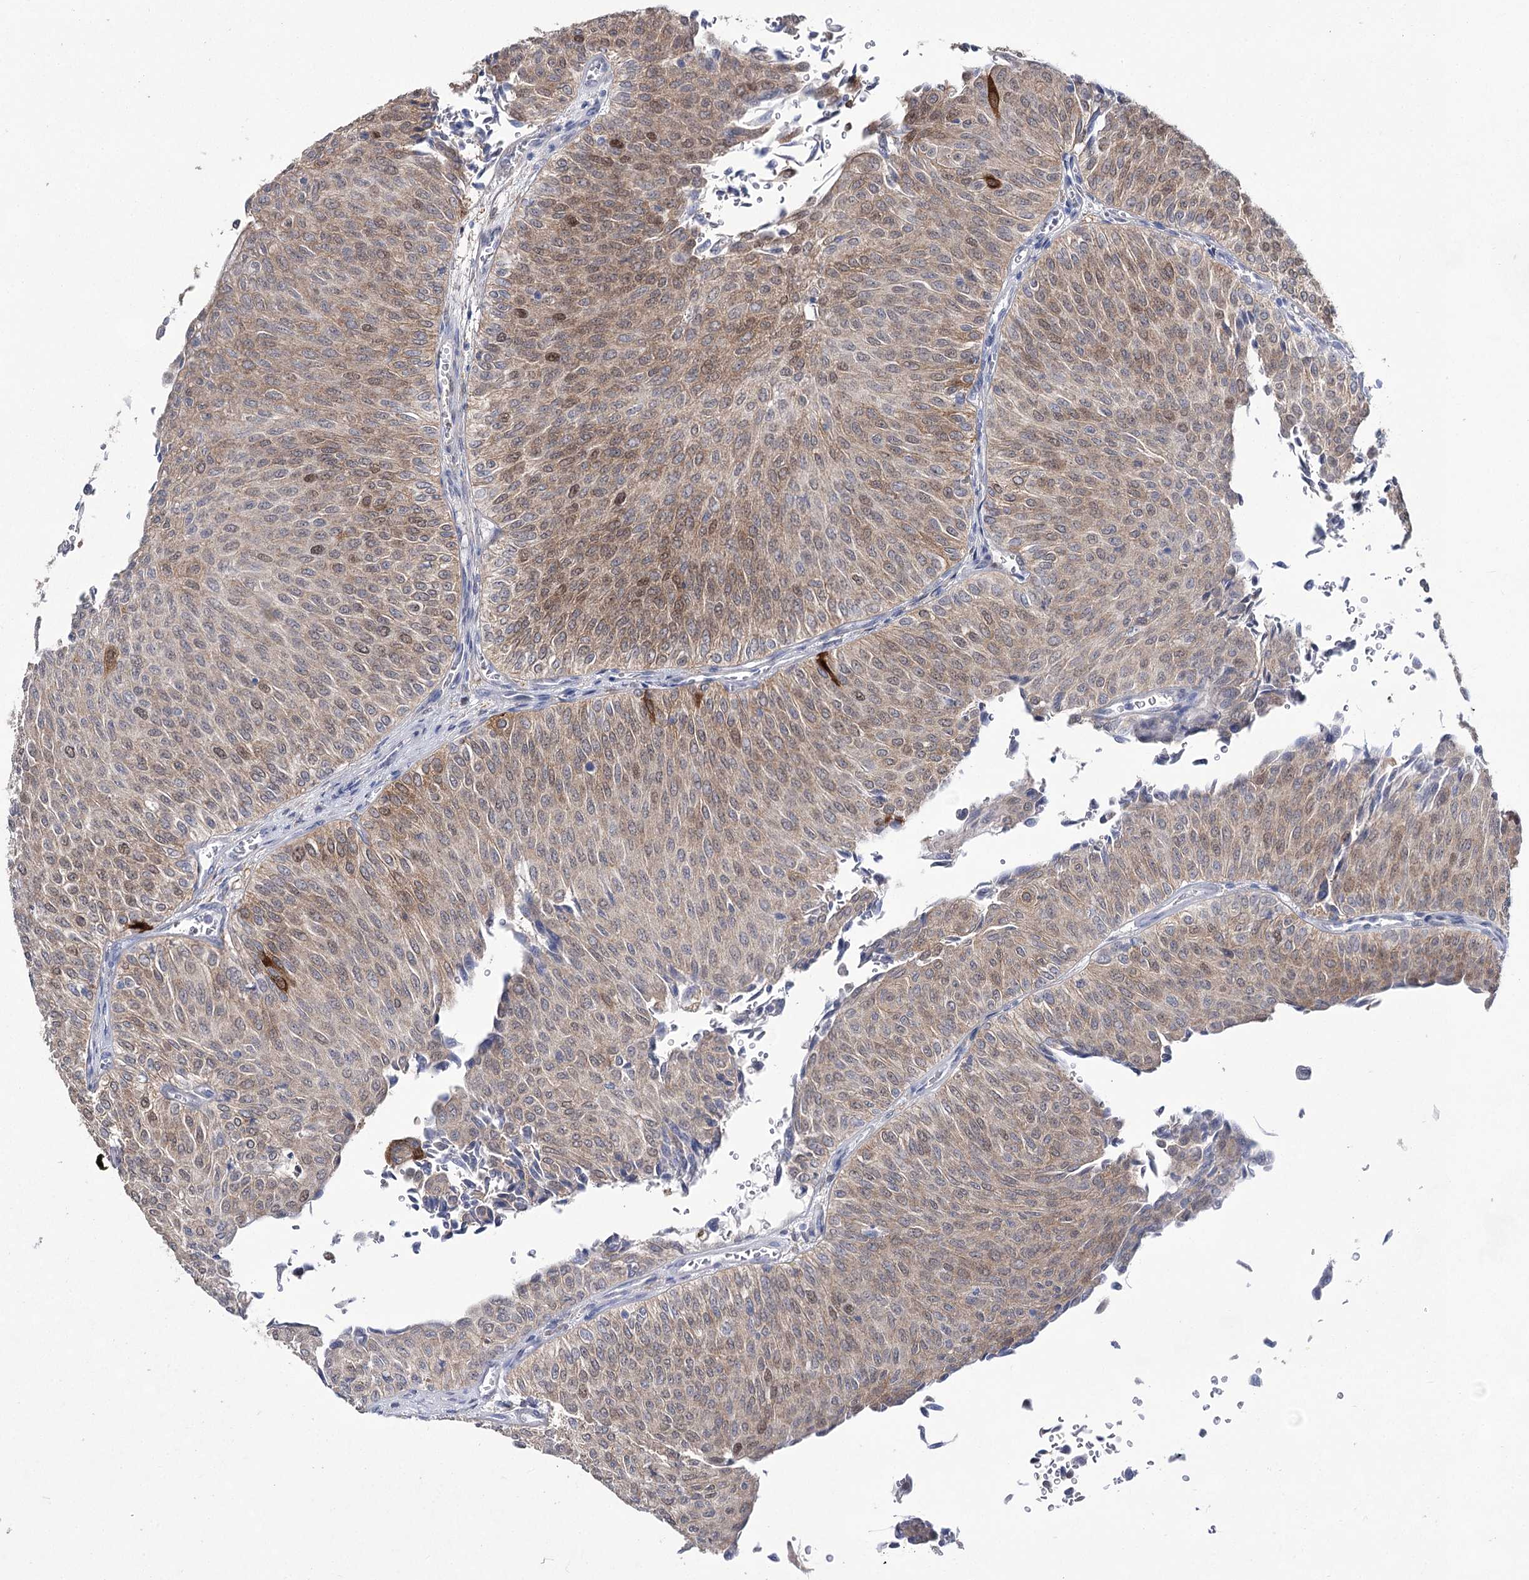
{"staining": {"intensity": "moderate", "quantity": "25%-75%", "location": "cytoplasmic/membranous,nuclear"}, "tissue": "urothelial cancer", "cell_type": "Tumor cells", "image_type": "cancer", "snomed": [{"axis": "morphology", "description": "Urothelial carcinoma, Low grade"}, {"axis": "topography", "description": "Urinary bladder"}], "caption": "High-power microscopy captured an immunohistochemistry (IHC) image of low-grade urothelial carcinoma, revealing moderate cytoplasmic/membranous and nuclear positivity in approximately 25%-75% of tumor cells.", "gene": "UGDH", "patient": {"sex": "male", "age": 78}}